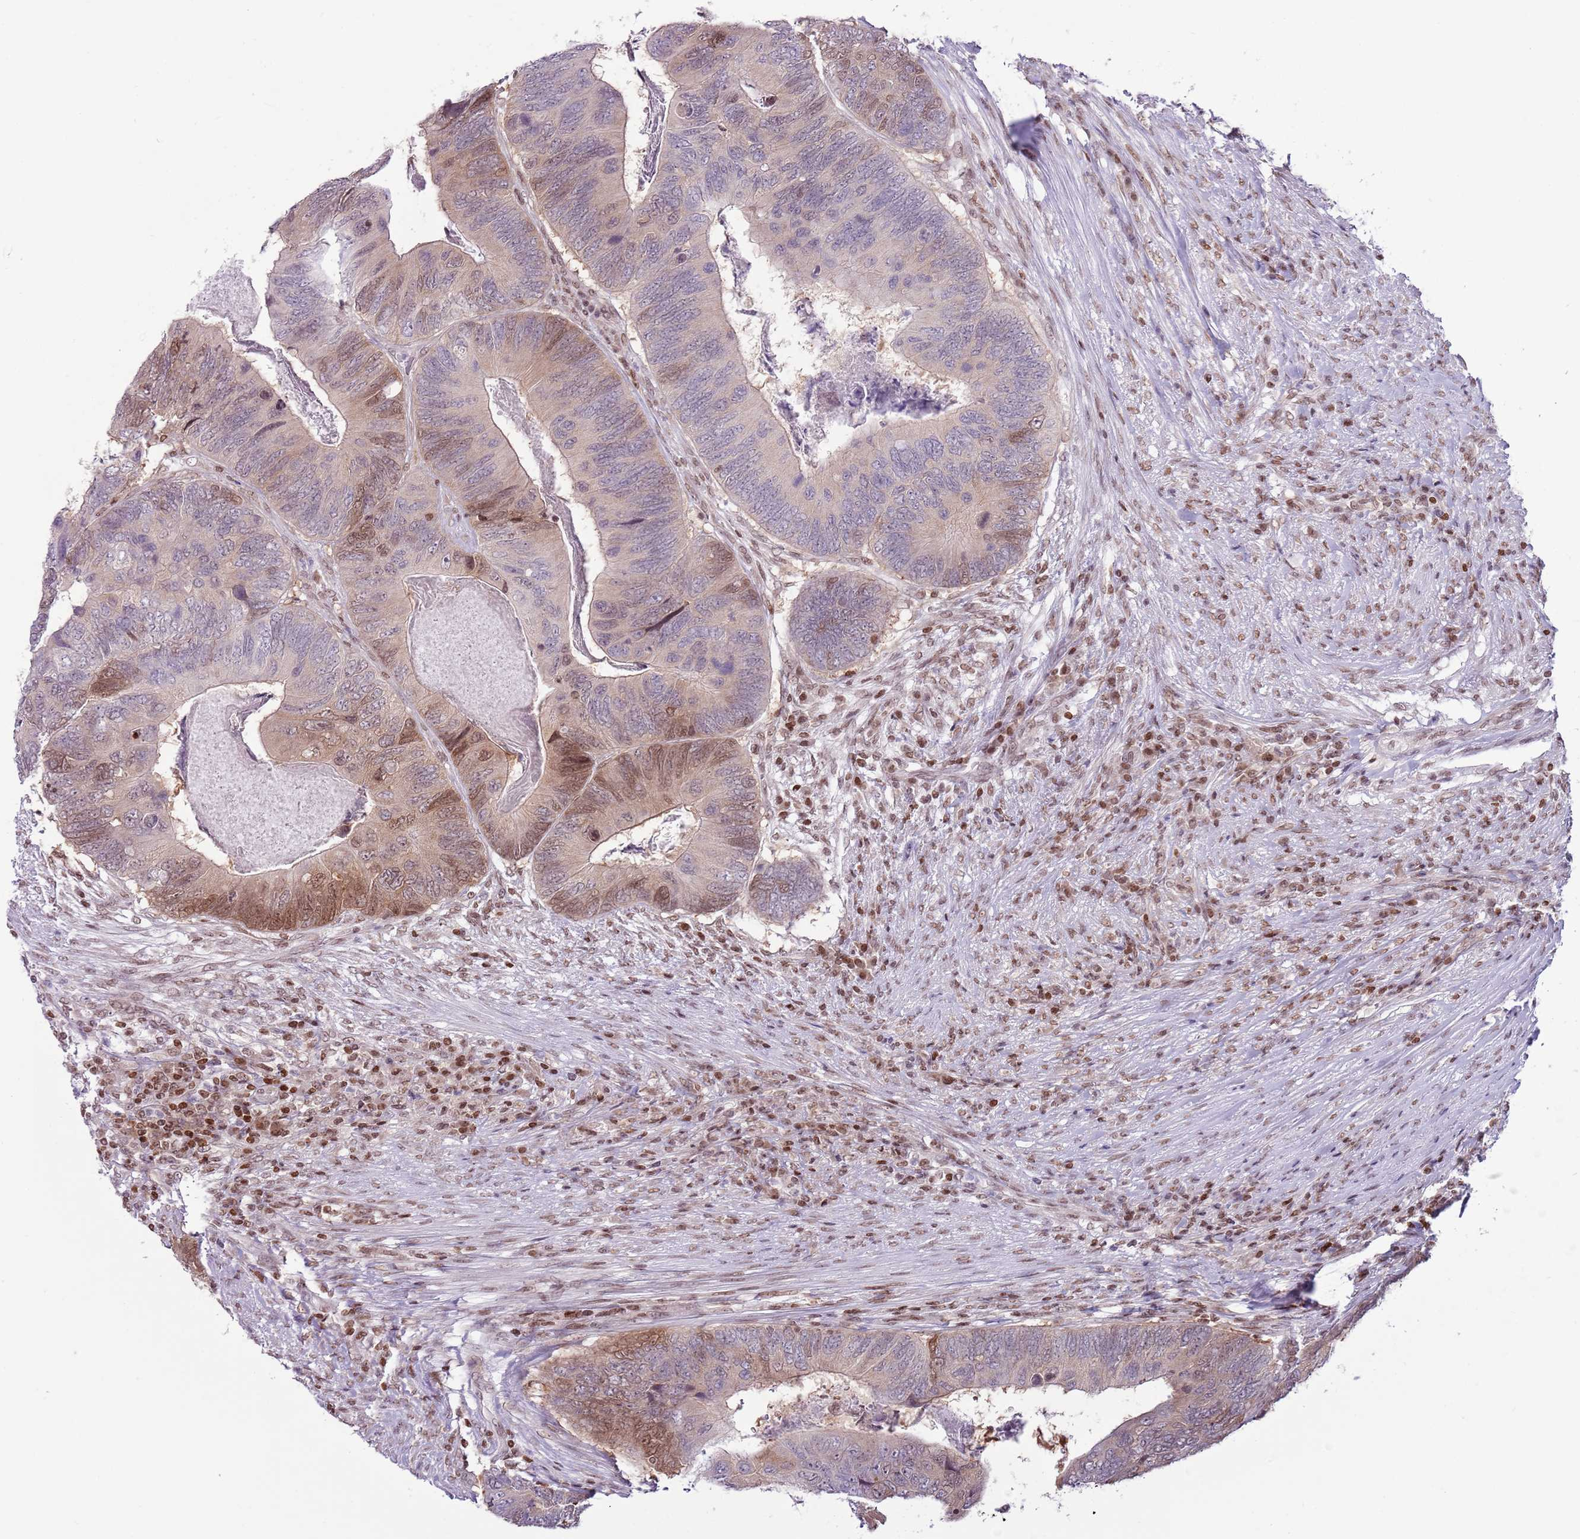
{"staining": {"intensity": "moderate", "quantity": "<25%", "location": "cytoplasmic/membranous,nuclear"}, "tissue": "colorectal cancer", "cell_type": "Tumor cells", "image_type": "cancer", "snomed": [{"axis": "morphology", "description": "Adenocarcinoma, NOS"}, {"axis": "topography", "description": "Colon"}], "caption": "High-power microscopy captured an IHC image of colorectal cancer (adenocarcinoma), revealing moderate cytoplasmic/membranous and nuclear expression in about <25% of tumor cells.", "gene": "SELENOH", "patient": {"sex": "female", "age": 67}}